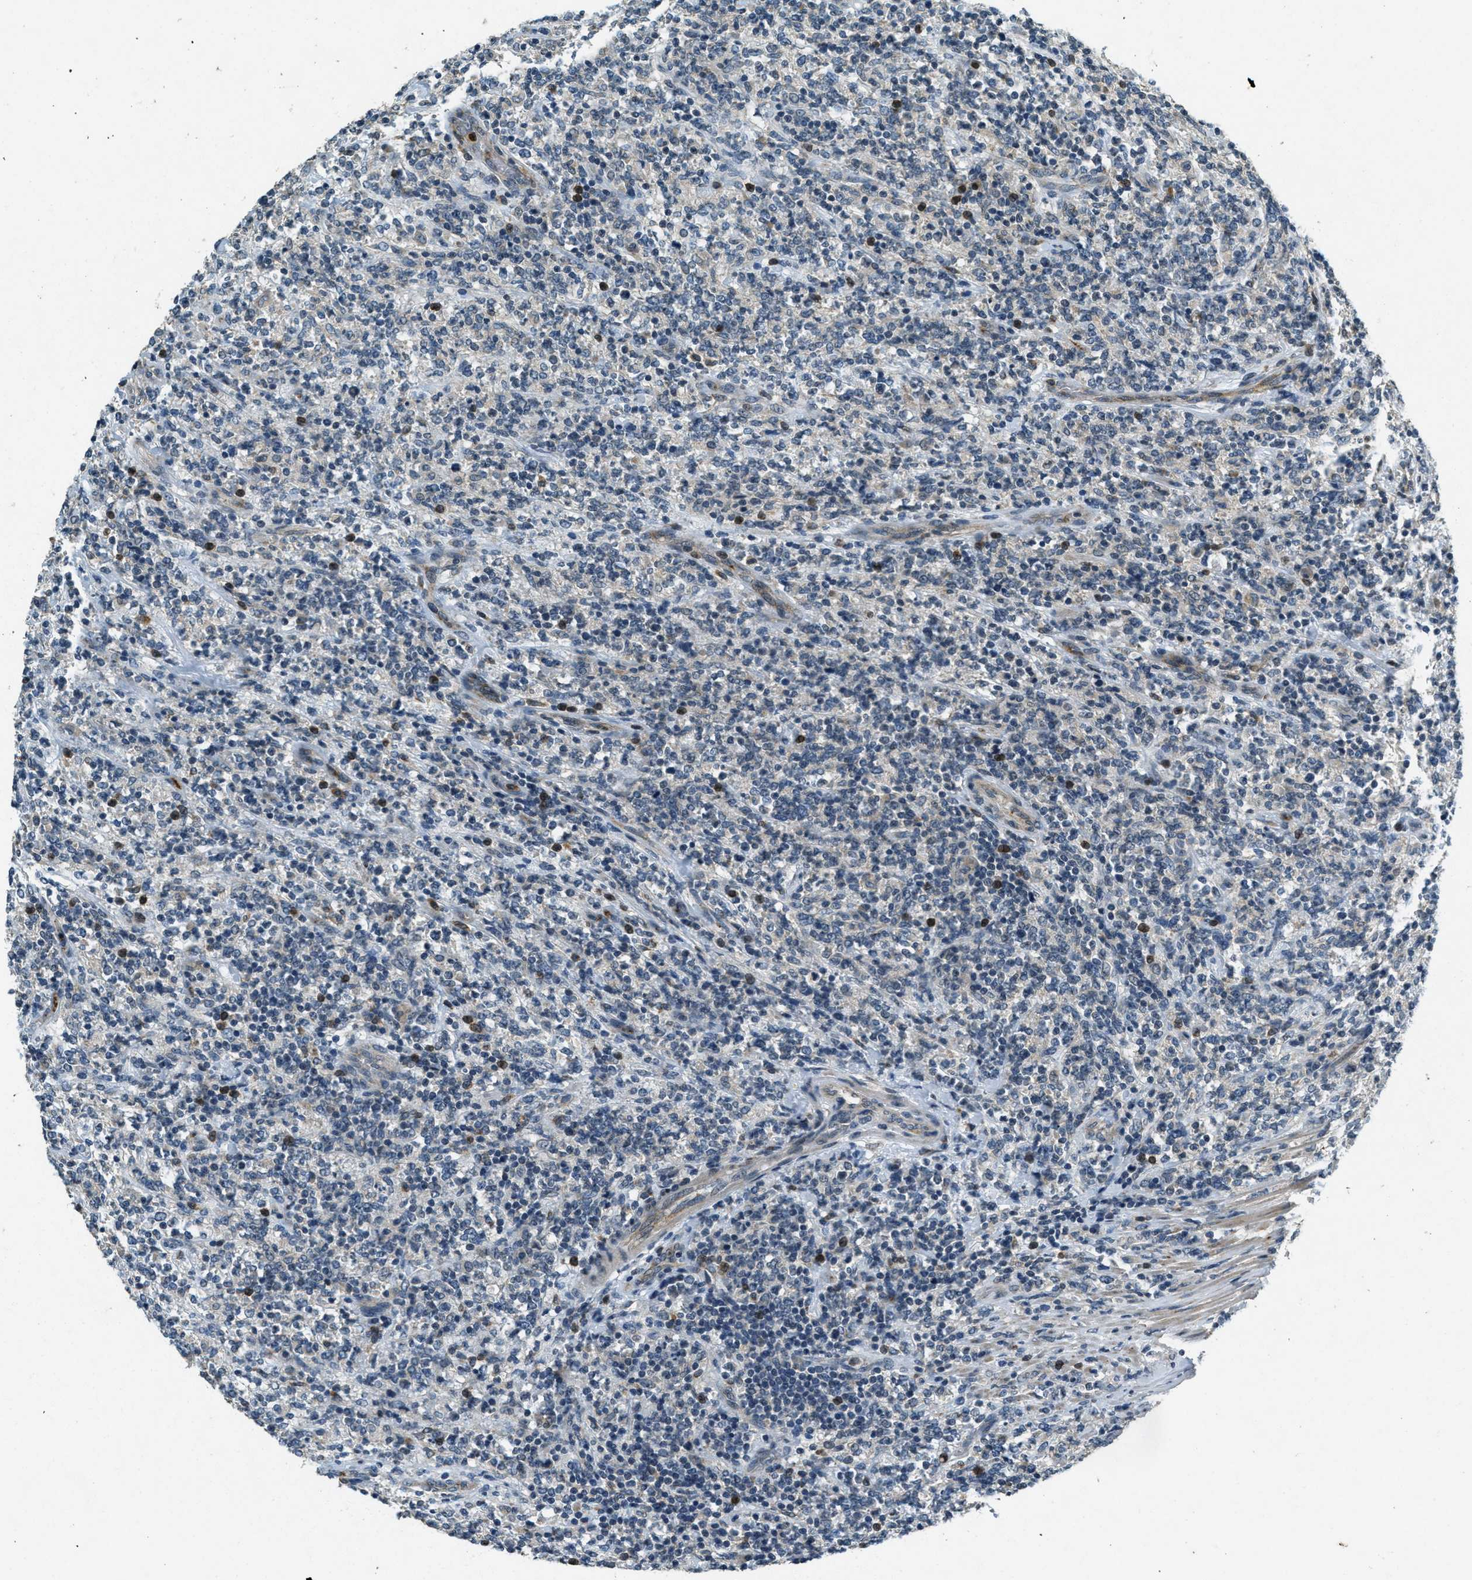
{"staining": {"intensity": "negative", "quantity": "none", "location": "none"}, "tissue": "lymphoma", "cell_type": "Tumor cells", "image_type": "cancer", "snomed": [{"axis": "morphology", "description": "Malignant lymphoma, non-Hodgkin's type, High grade"}, {"axis": "topography", "description": "Soft tissue"}], "caption": "Protein analysis of lymphoma exhibits no significant staining in tumor cells.", "gene": "RAB3D", "patient": {"sex": "male", "age": 18}}